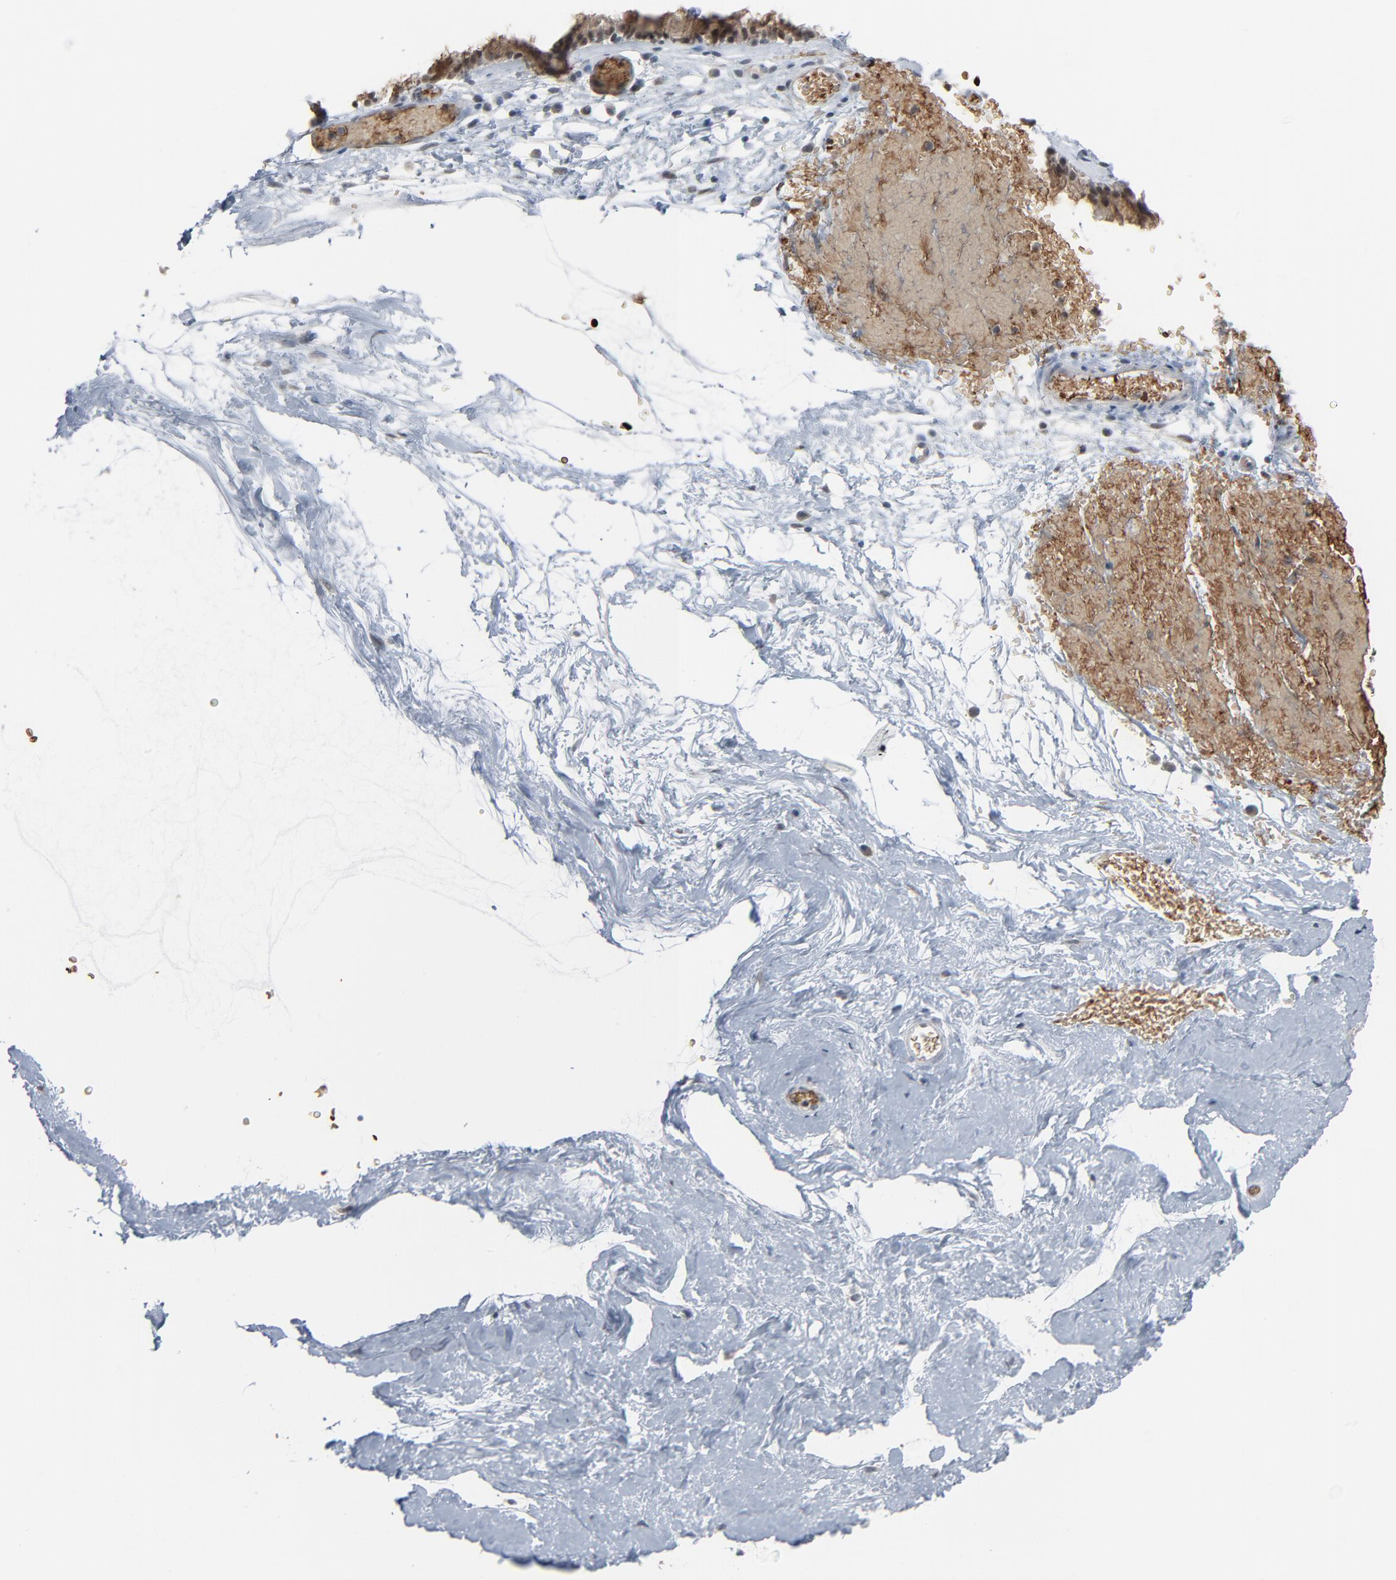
{"staining": {"intensity": "moderate", "quantity": ">75%", "location": "cytoplasmic/membranous"}, "tissue": "nasopharynx", "cell_type": "Respiratory epithelial cells", "image_type": "normal", "snomed": [{"axis": "morphology", "description": "Normal tissue, NOS"}, {"axis": "morphology", "description": "Inflammation, NOS"}, {"axis": "topography", "description": "Nasopharynx"}], "caption": "This image demonstrates IHC staining of unremarkable nasopharynx, with medium moderate cytoplasmic/membranous positivity in approximately >75% of respiratory epithelial cells.", "gene": "SAGE1", "patient": {"sex": "male", "age": 48}}